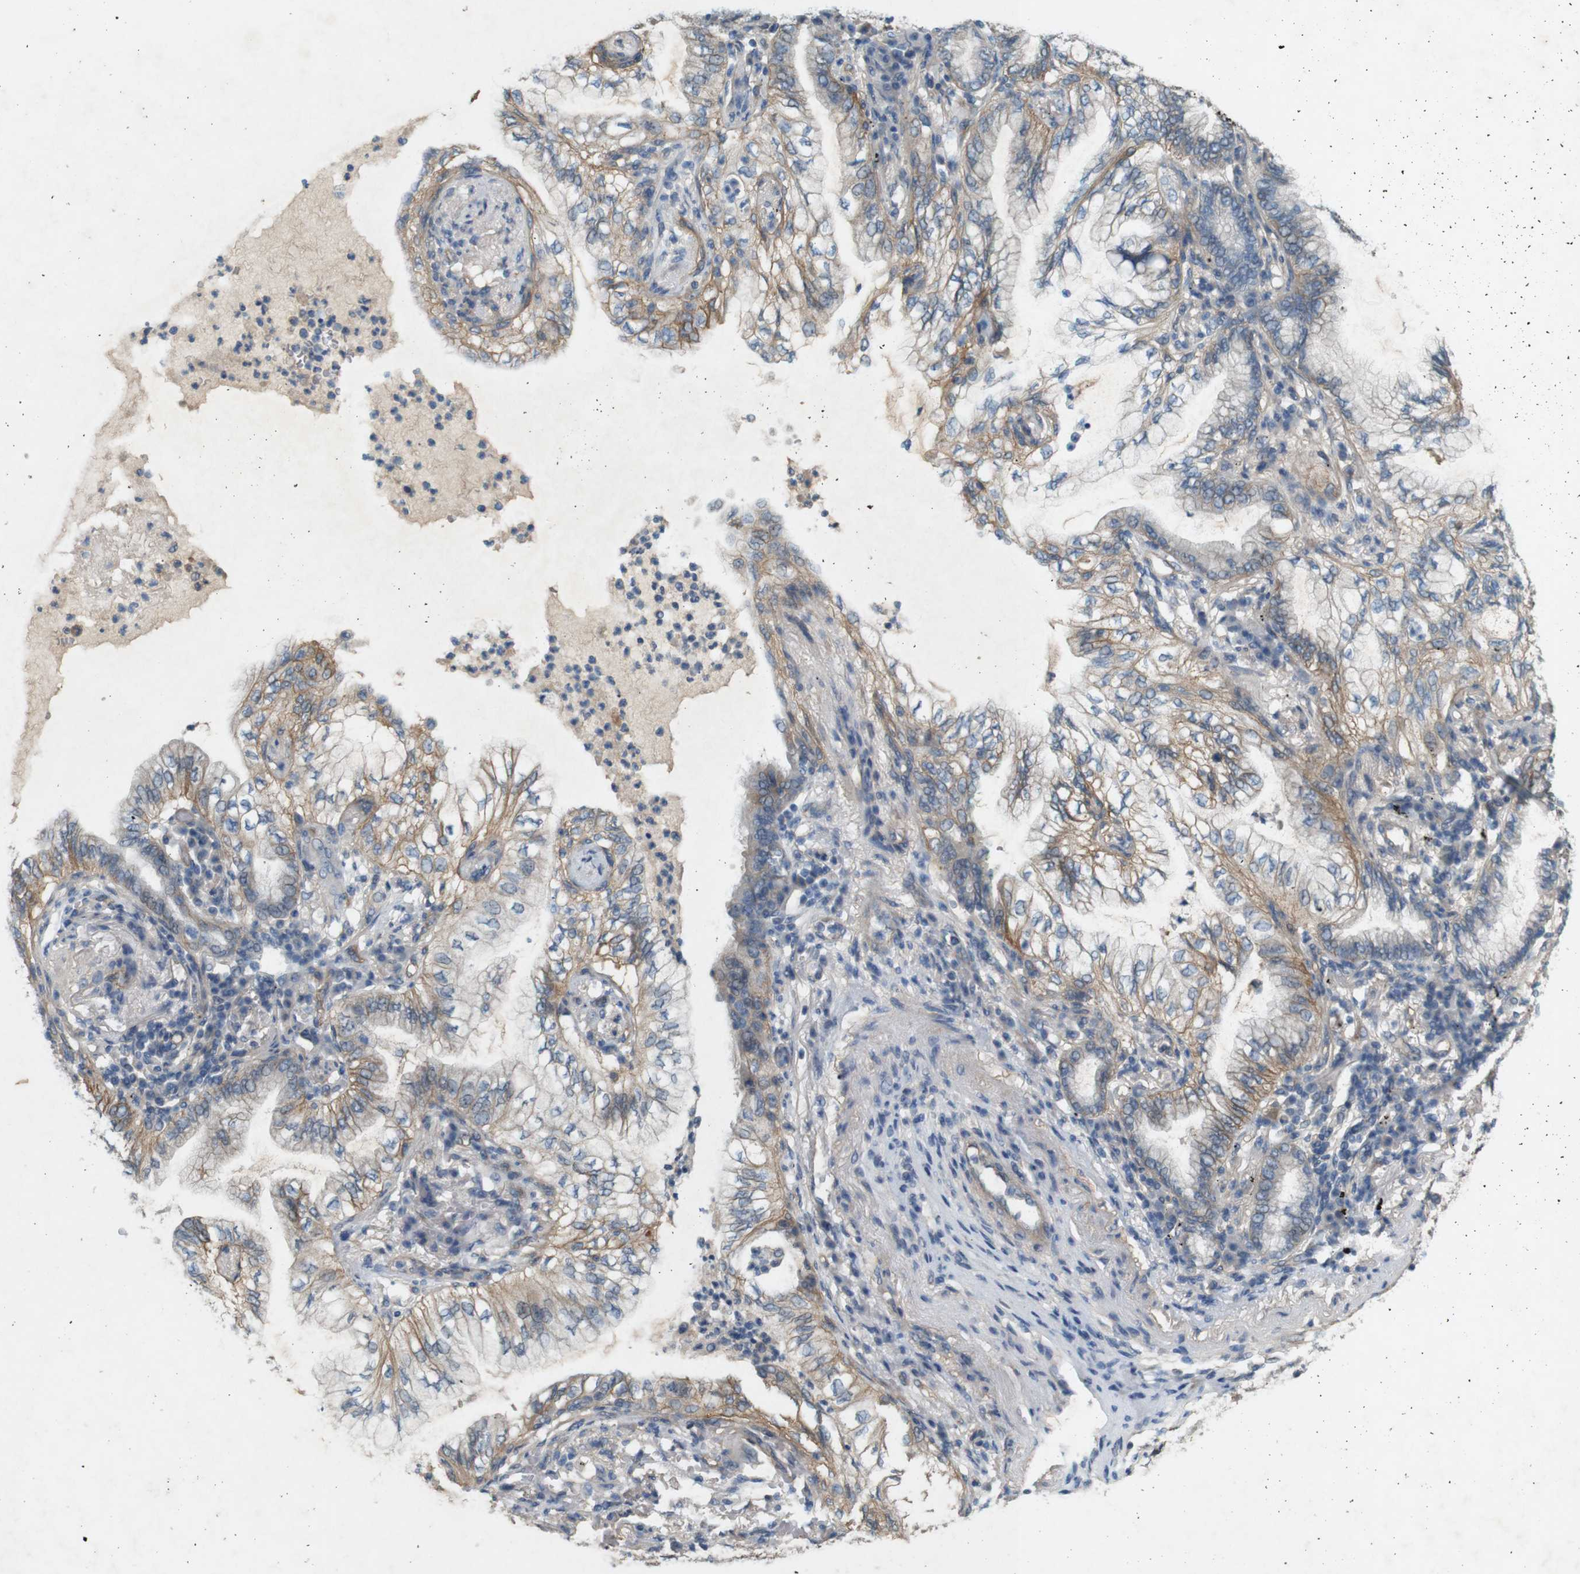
{"staining": {"intensity": "moderate", "quantity": ">75%", "location": "cytoplasmic/membranous"}, "tissue": "lung cancer", "cell_type": "Tumor cells", "image_type": "cancer", "snomed": [{"axis": "morphology", "description": "Normal tissue, NOS"}, {"axis": "morphology", "description": "Adenocarcinoma, NOS"}, {"axis": "topography", "description": "Bronchus"}, {"axis": "topography", "description": "Lung"}], "caption": "Protein expression analysis of human lung cancer (adenocarcinoma) reveals moderate cytoplasmic/membranous positivity in approximately >75% of tumor cells.", "gene": "PVR", "patient": {"sex": "female", "age": 70}}